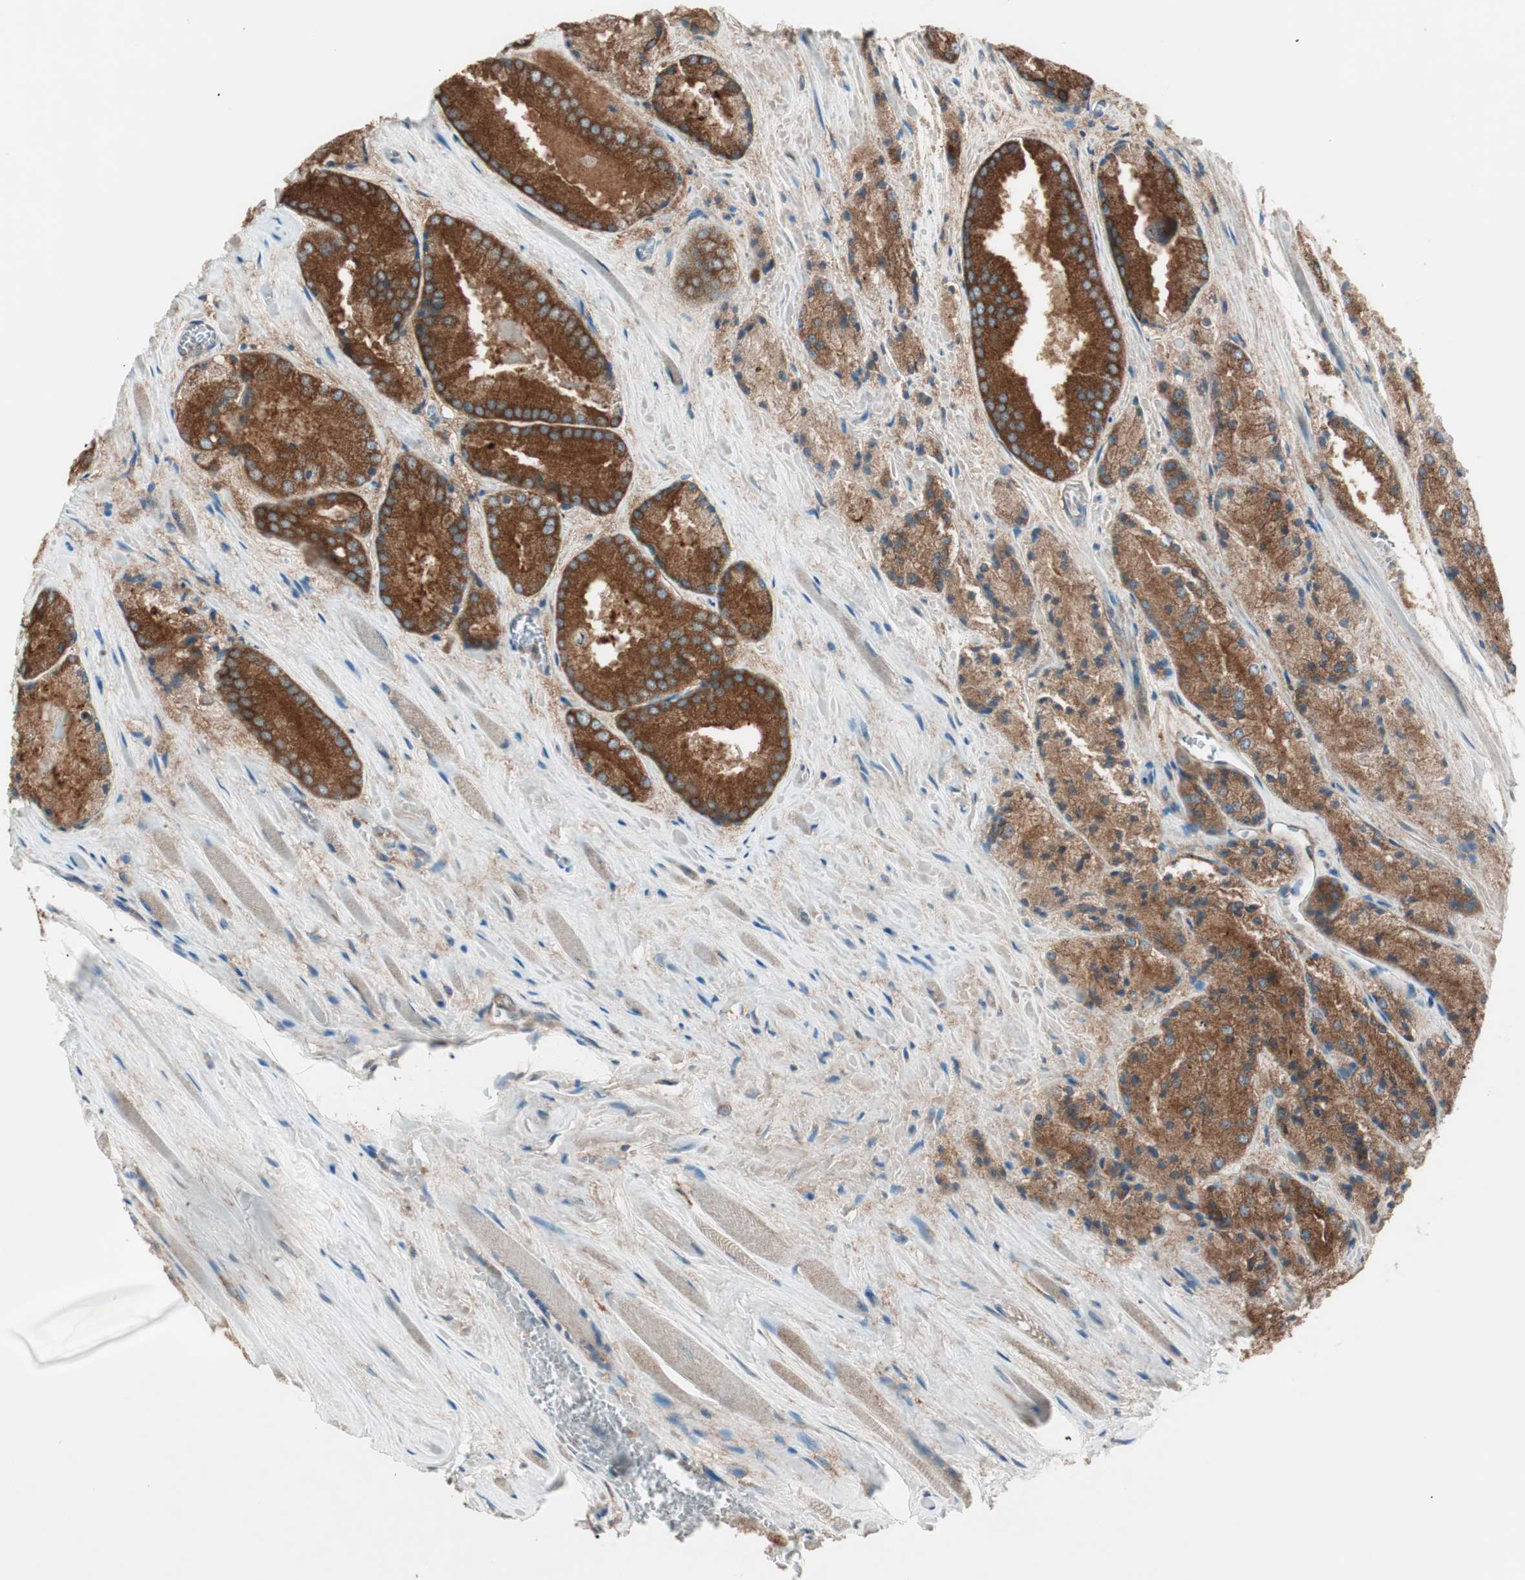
{"staining": {"intensity": "strong", "quantity": ">75%", "location": "cytoplasmic/membranous"}, "tissue": "prostate cancer", "cell_type": "Tumor cells", "image_type": "cancer", "snomed": [{"axis": "morphology", "description": "Adenocarcinoma, Low grade"}, {"axis": "topography", "description": "Prostate"}], "caption": "Tumor cells reveal strong cytoplasmic/membranous positivity in about >75% of cells in prostate adenocarcinoma (low-grade). Ihc stains the protein in brown and the nuclei are stained blue.", "gene": "RAB5A", "patient": {"sex": "male", "age": 64}}